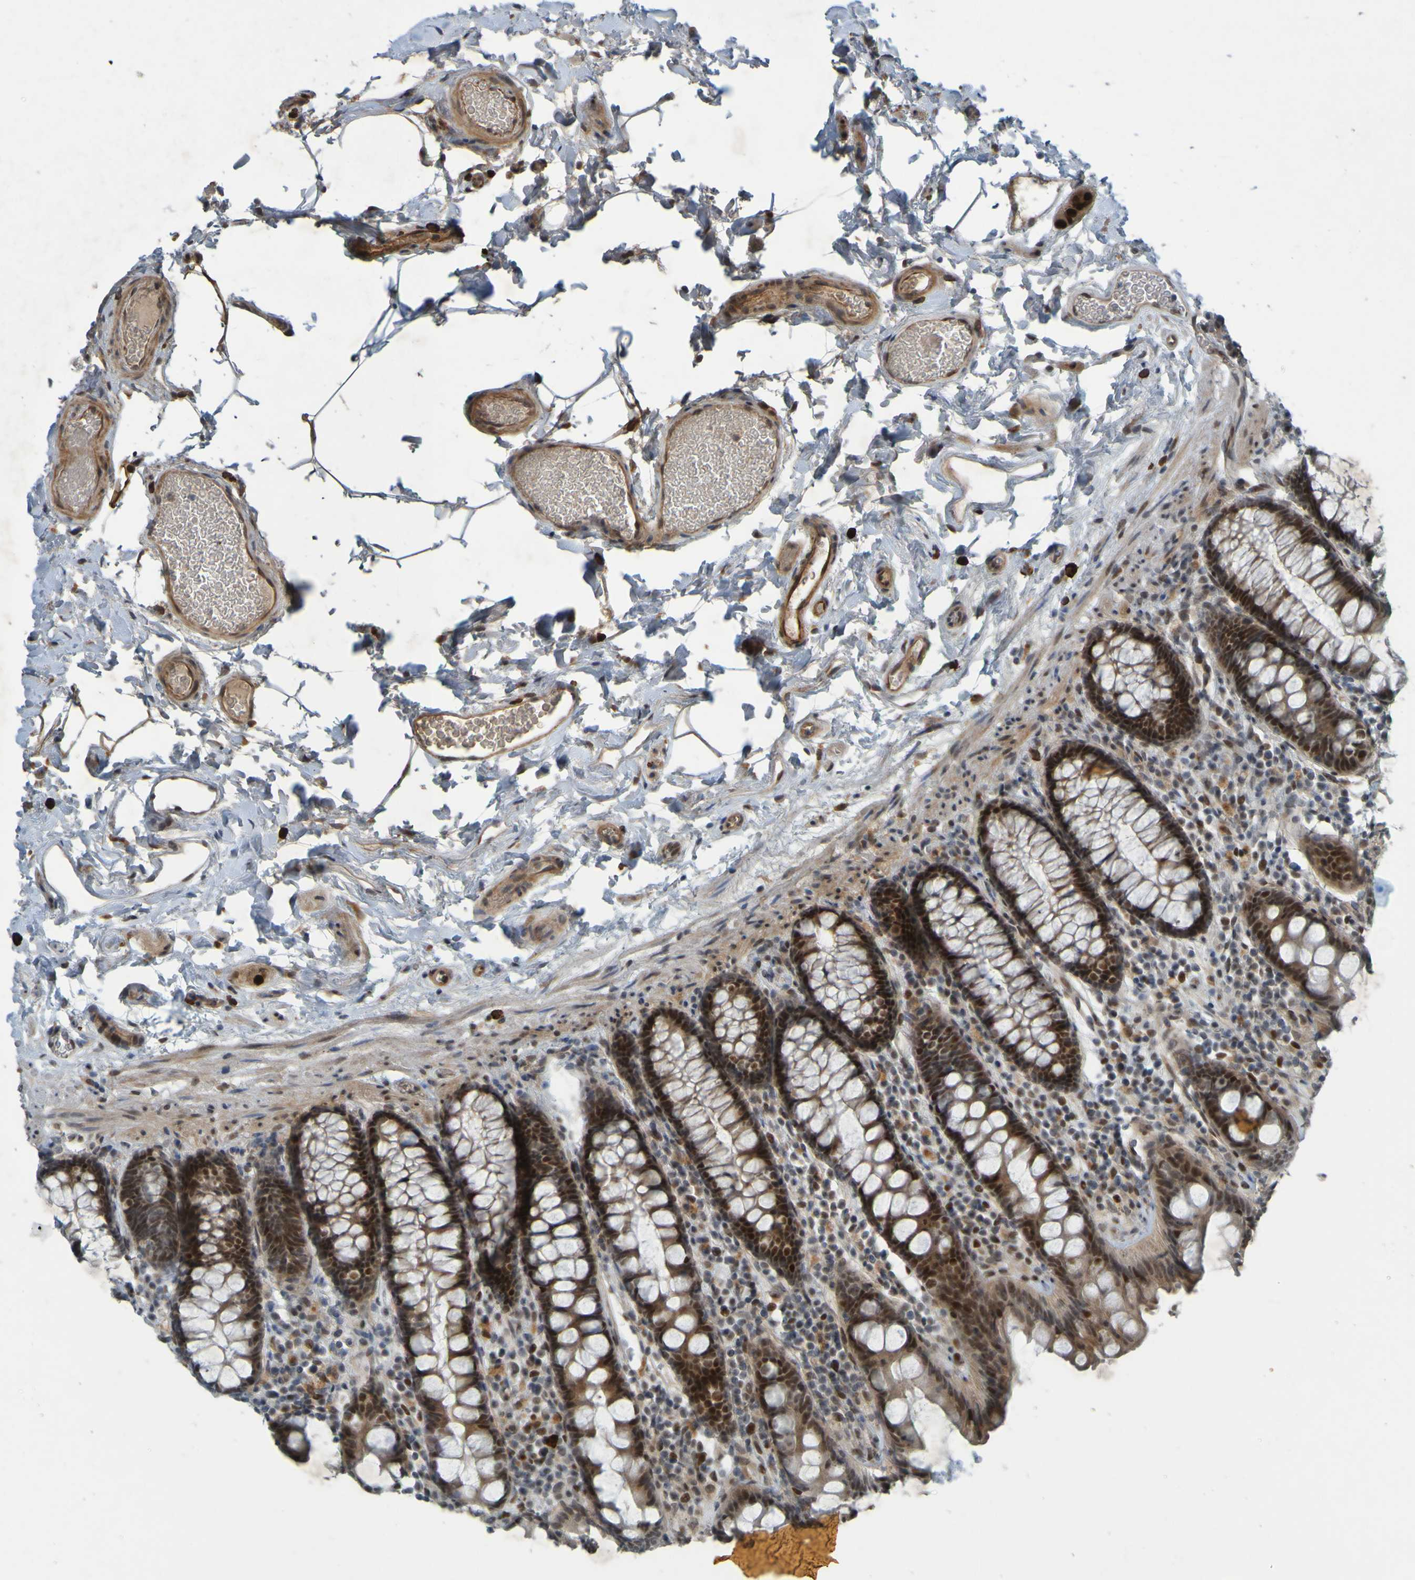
{"staining": {"intensity": "moderate", "quantity": ">75%", "location": "cytoplasmic/membranous,nuclear"}, "tissue": "colon", "cell_type": "Endothelial cells", "image_type": "normal", "snomed": [{"axis": "morphology", "description": "Normal tissue, NOS"}, {"axis": "topography", "description": "Colon"}], "caption": "Protein staining displays moderate cytoplasmic/membranous,nuclear expression in approximately >75% of endothelial cells in unremarkable colon. (IHC, brightfield microscopy, high magnification).", "gene": "MCPH1", "patient": {"sex": "female", "age": 80}}